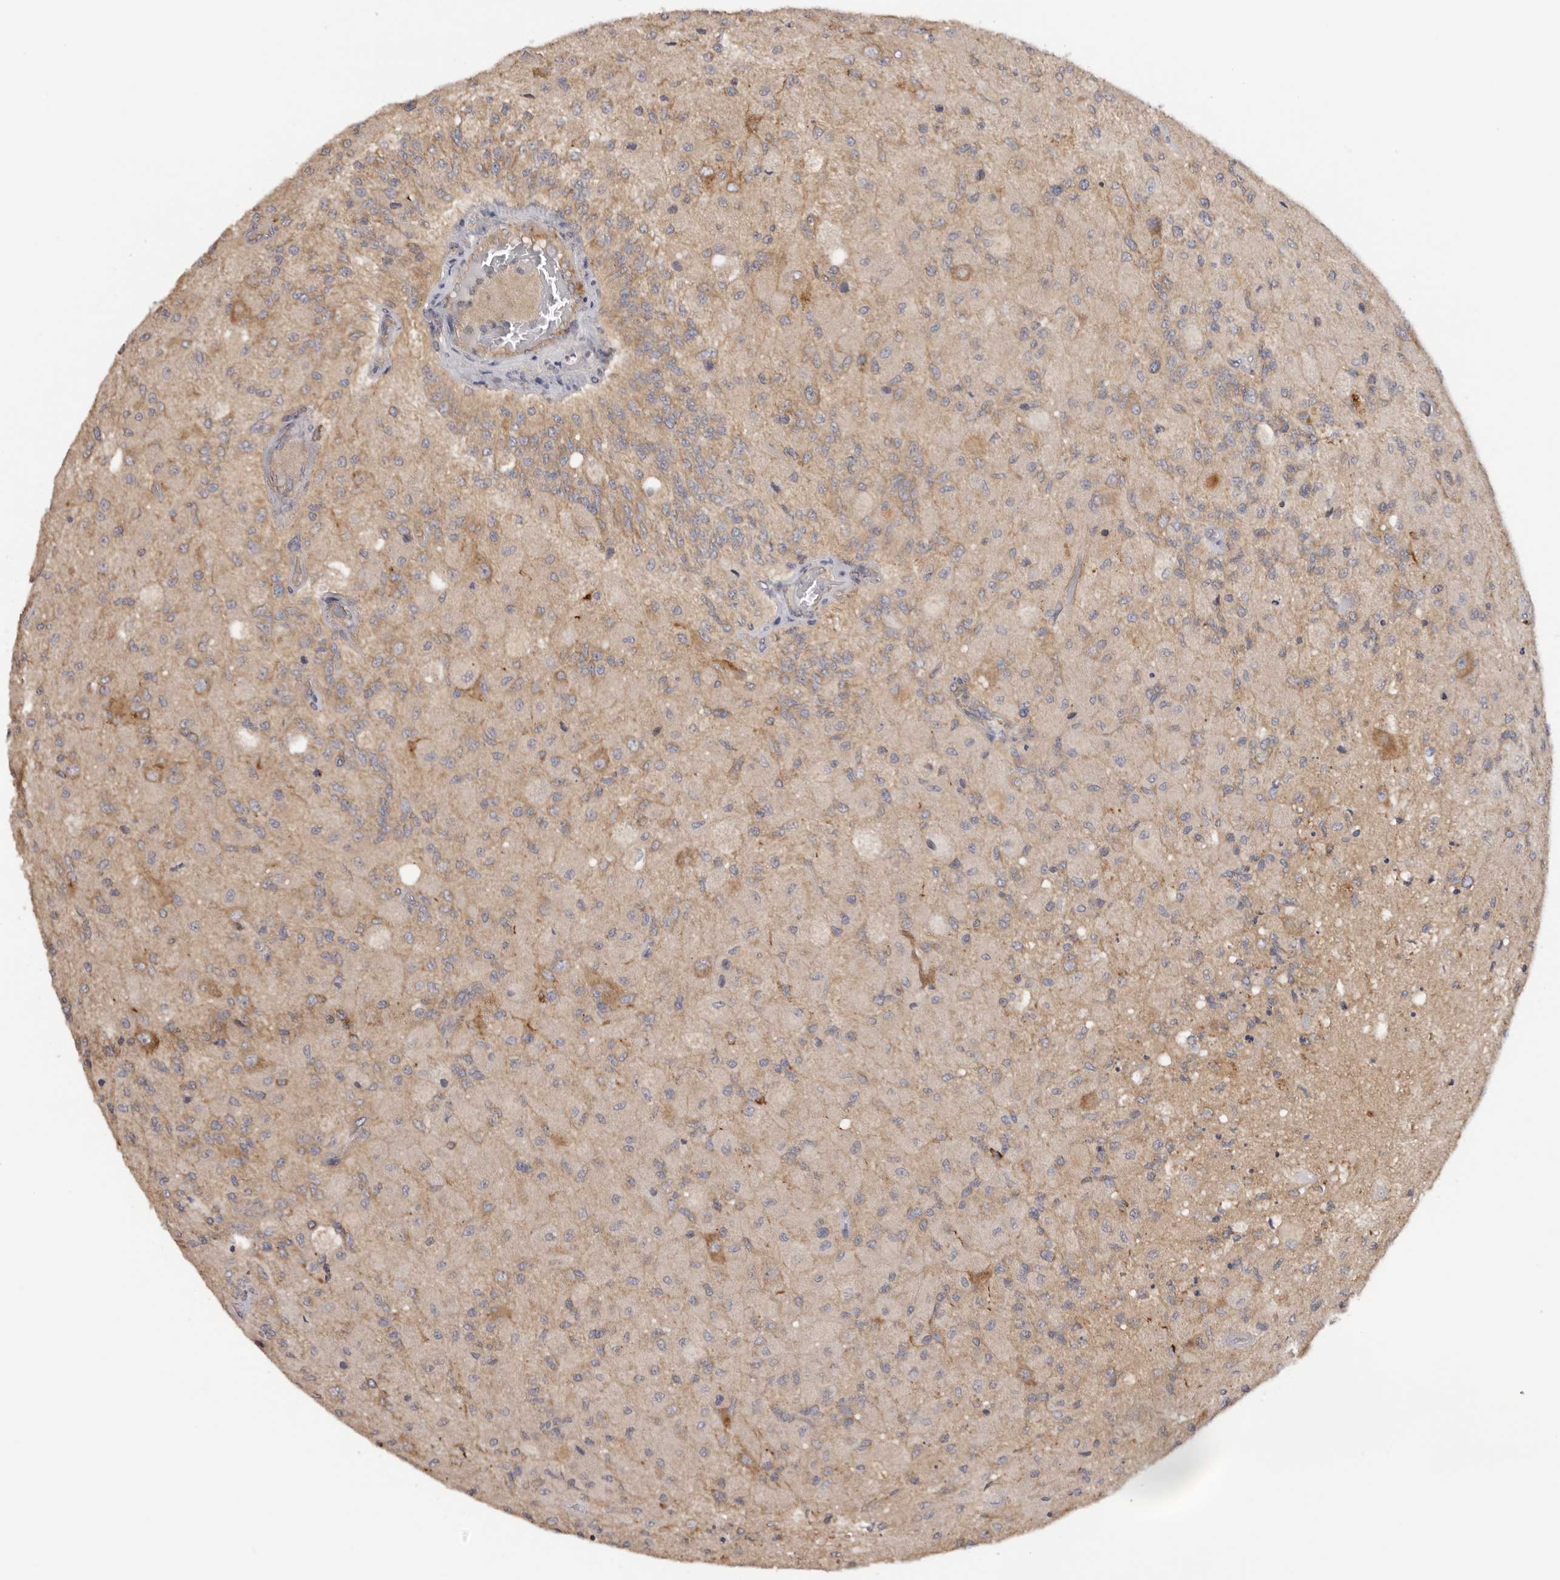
{"staining": {"intensity": "weak", "quantity": ">75%", "location": "cytoplasmic/membranous"}, "tissue": "glioma", "cell_type": "Tumor cells", "image_type": "cancer", "snomed": [{"axis": "morphology", "description": "Normal tissue, NOS"}, {"axis": "morphology", "description": "Glioma, malignant, High grade"}, {"axis": "topography", "description": "Cerebral cortex"}], "caption": "A brown stain labels weak cytoplasmic/membranous staining of a protein in human malignant glioma (high-grade) tumor cells. The staining was performed using DAB (3,3'-diaminobenzidine) to visualize the protein expression in brown, while the nuclei were stained in blue with hematoxylin (Magnification: 20x).", "gene": "PPP1R42", "patient": {"sex": "male", "age": 77}}